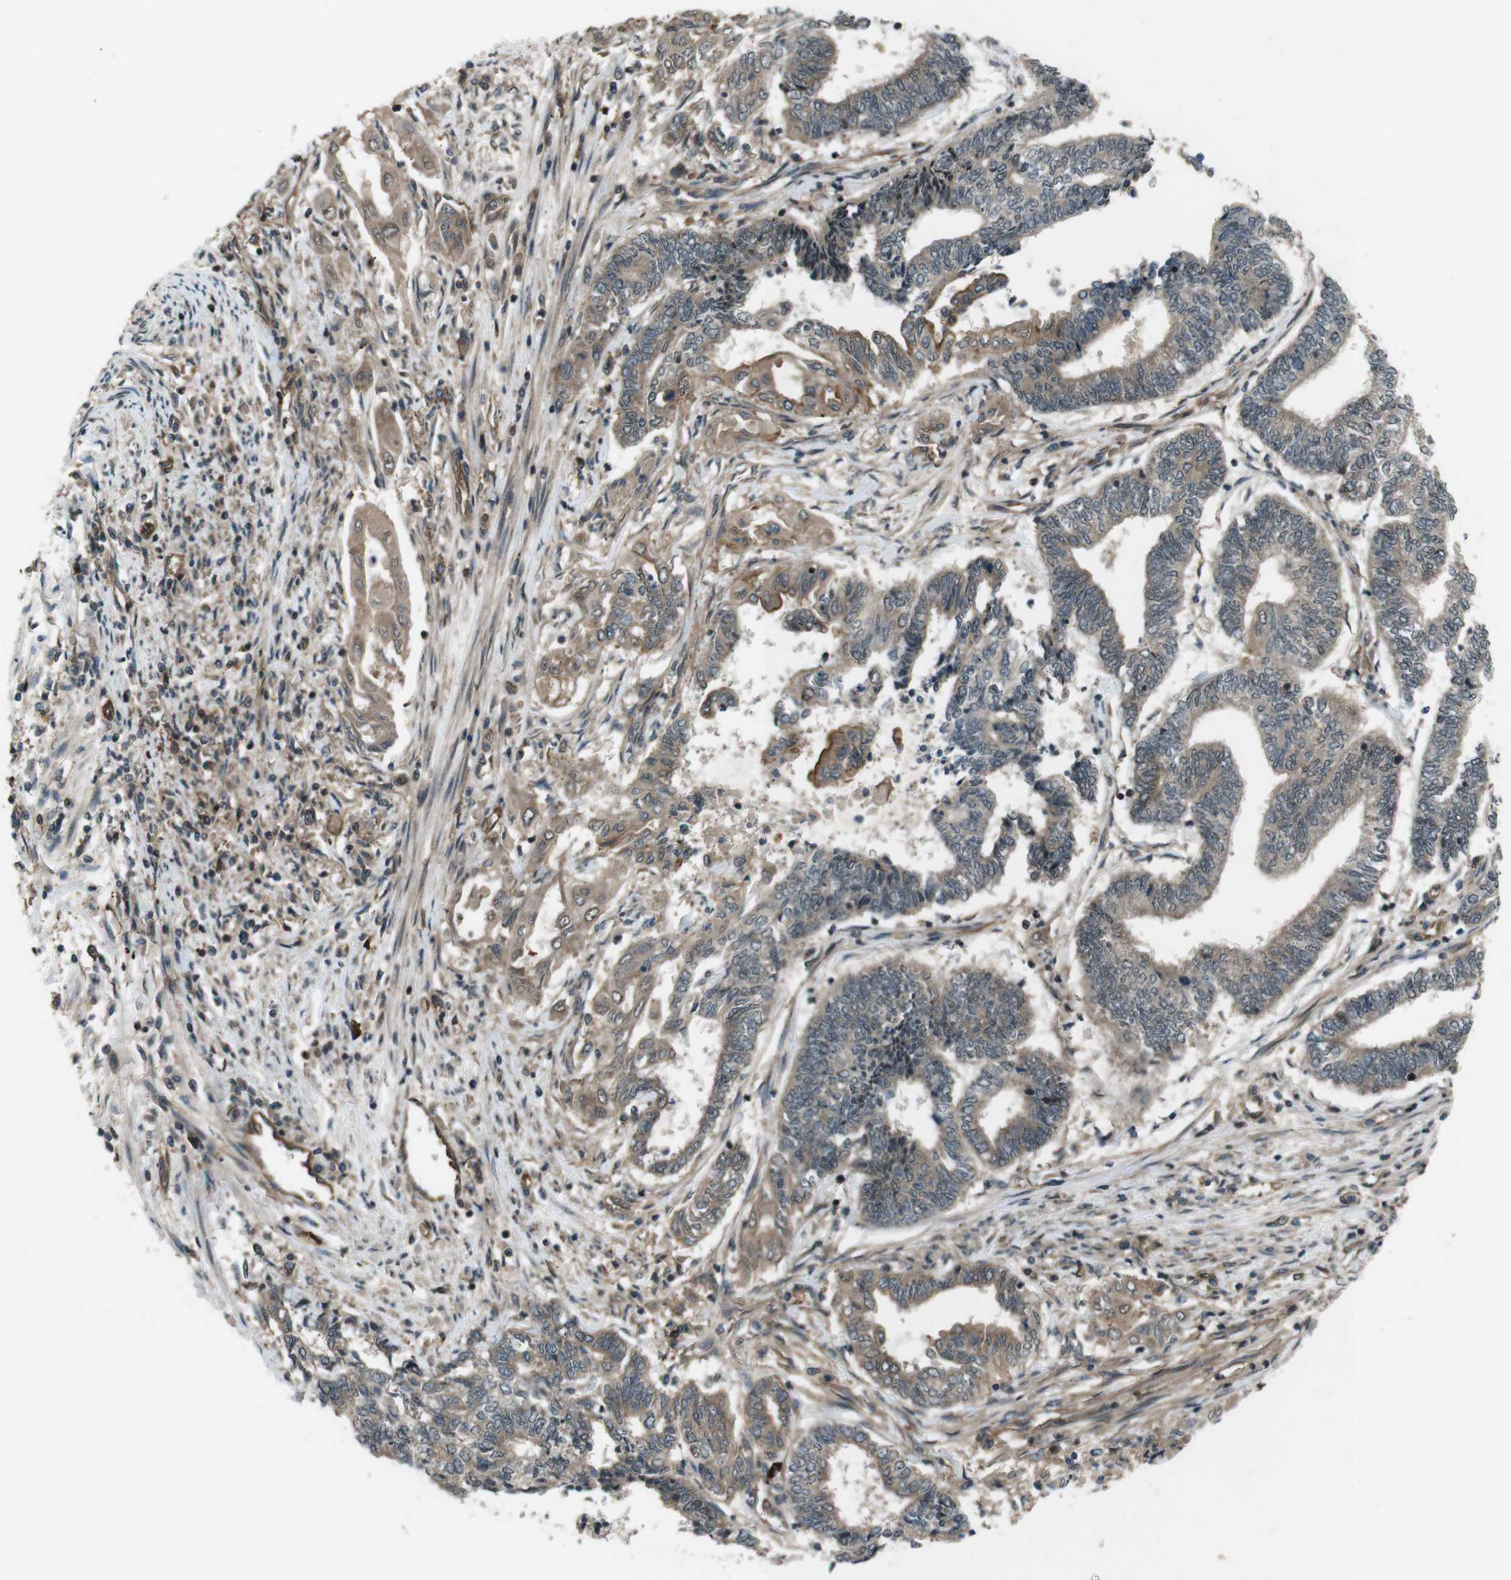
{"staining": {"intensity": "weak", "quantity": ">75%", "location": "cytoplasmic/membranous"}, "tissue": "endometrial cancer", "cell_type": "Tumor cells", "image_type": "cancer", "snomed": [{"axis": "morphology", "description": "Adenocarcinoma, NOS"}, {"axis": "topography", "description": "Uterus"}, {"axis": "topography", "description": "Endometrium"}], "caption": "High-power microscopy captured an IHC histopathology image of adenocarcinoma (endometrial), revealing weak cytoplasmic/membranous expression in approximately >75% of tumor cells.", "gene": "TIAM2", "patient": {"sex": "female", "age": 70}}